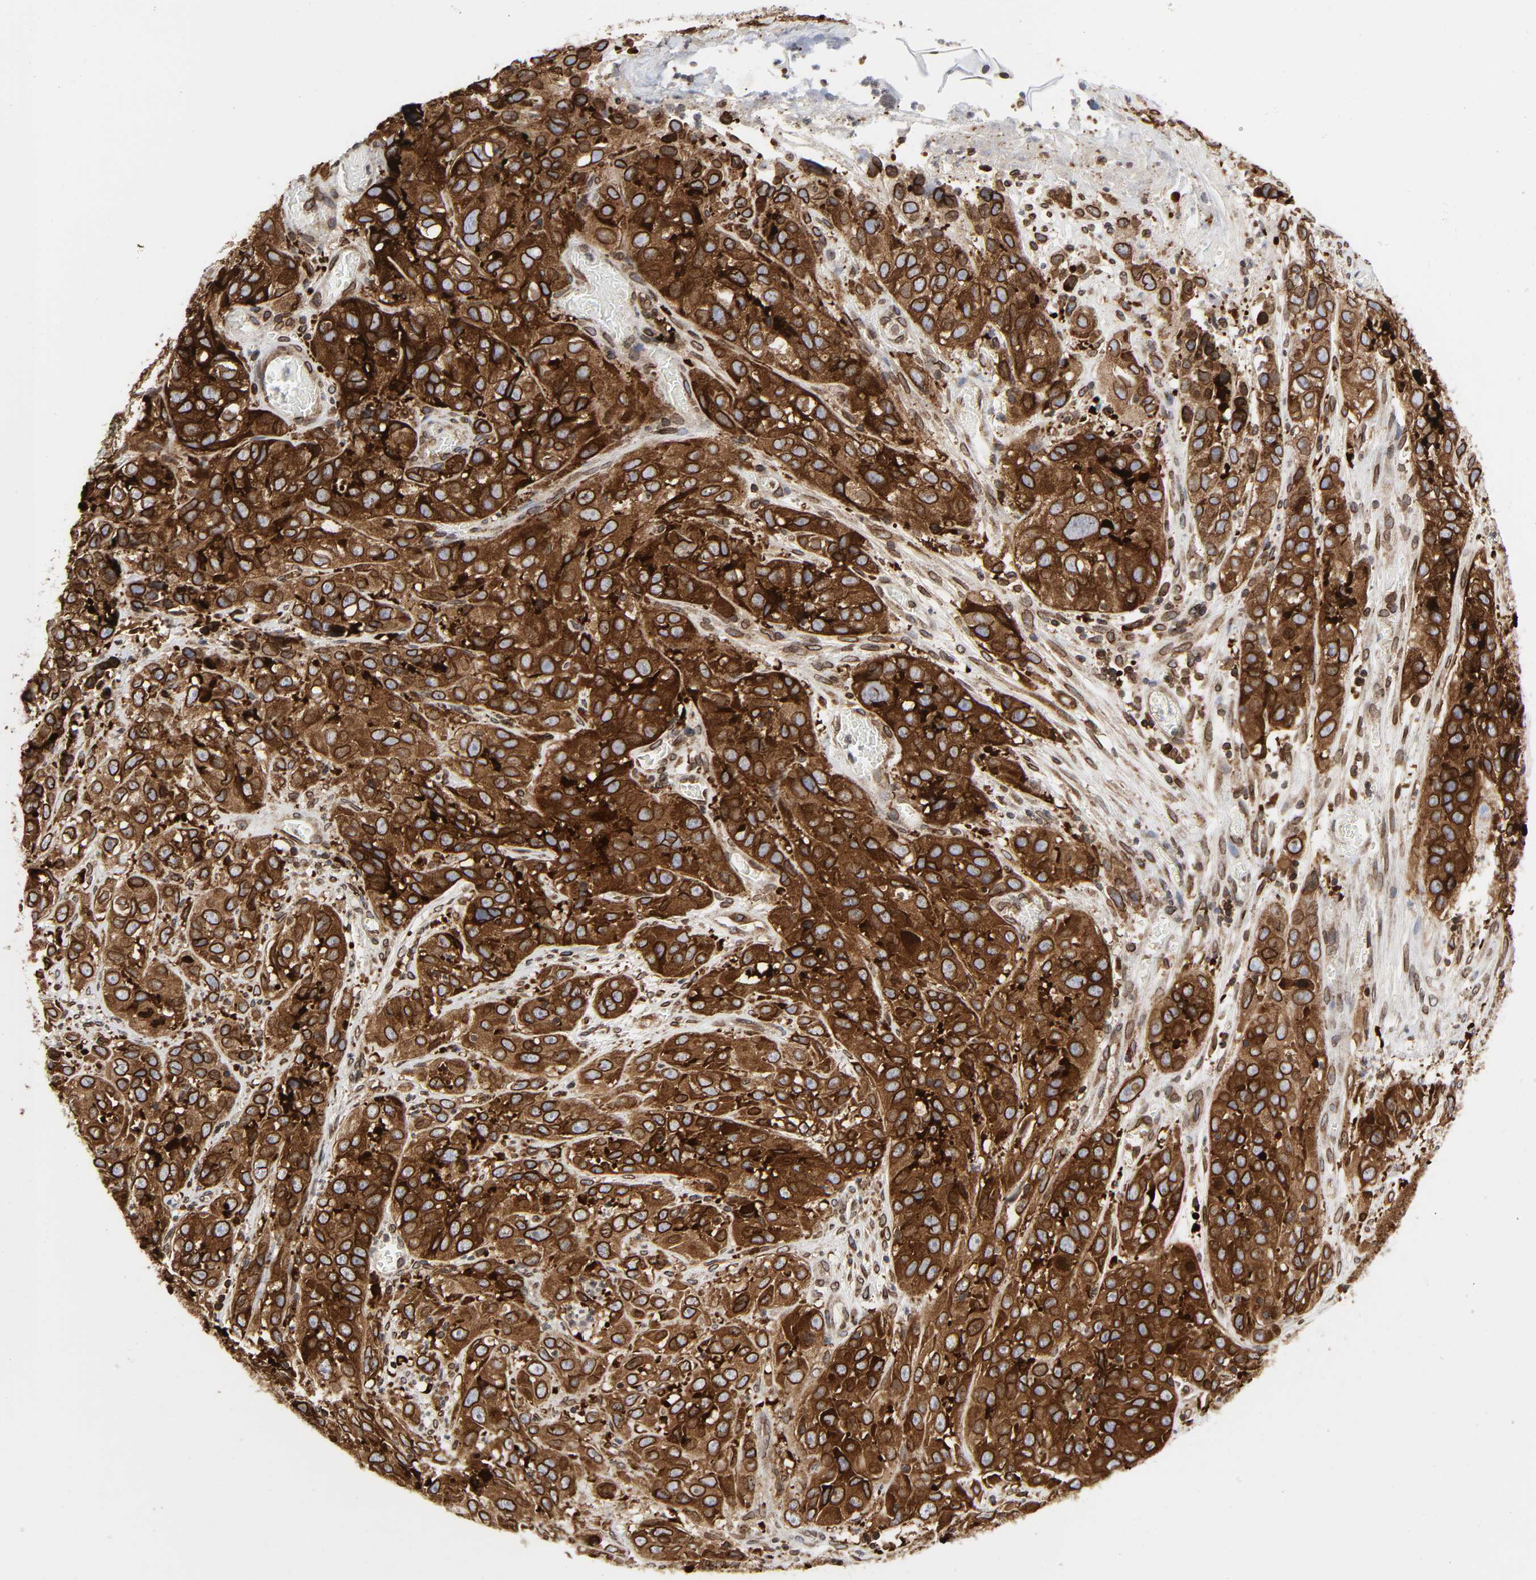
{"staining": {"intensity": "strong", "quantity": ">75%", "location": "cytoplasmic/membranous,nuclear"}, "tissue": "cervical cancer", "cell_type": "Tumor cells", "image_type": "cancer", "snomed": [{"axis": "morphology", "description": "Squamous cell carcinoma, NOS"}, {"axis": "topography", "description": "Cervix"}], "caption": "Immunohistochemical staining of human squamous cell carcinoma (cervical) exhibits high levels of strong cytoplasmic/membranous and nuclear positivity in about >75% of tumor cells. (DAB (3,3'-diaminobenzidine) IHC, brown staining for protein, blue staining for nuclei).", "gene": "RANGAP1", "patient": {"sex": "female", "age": 32}}